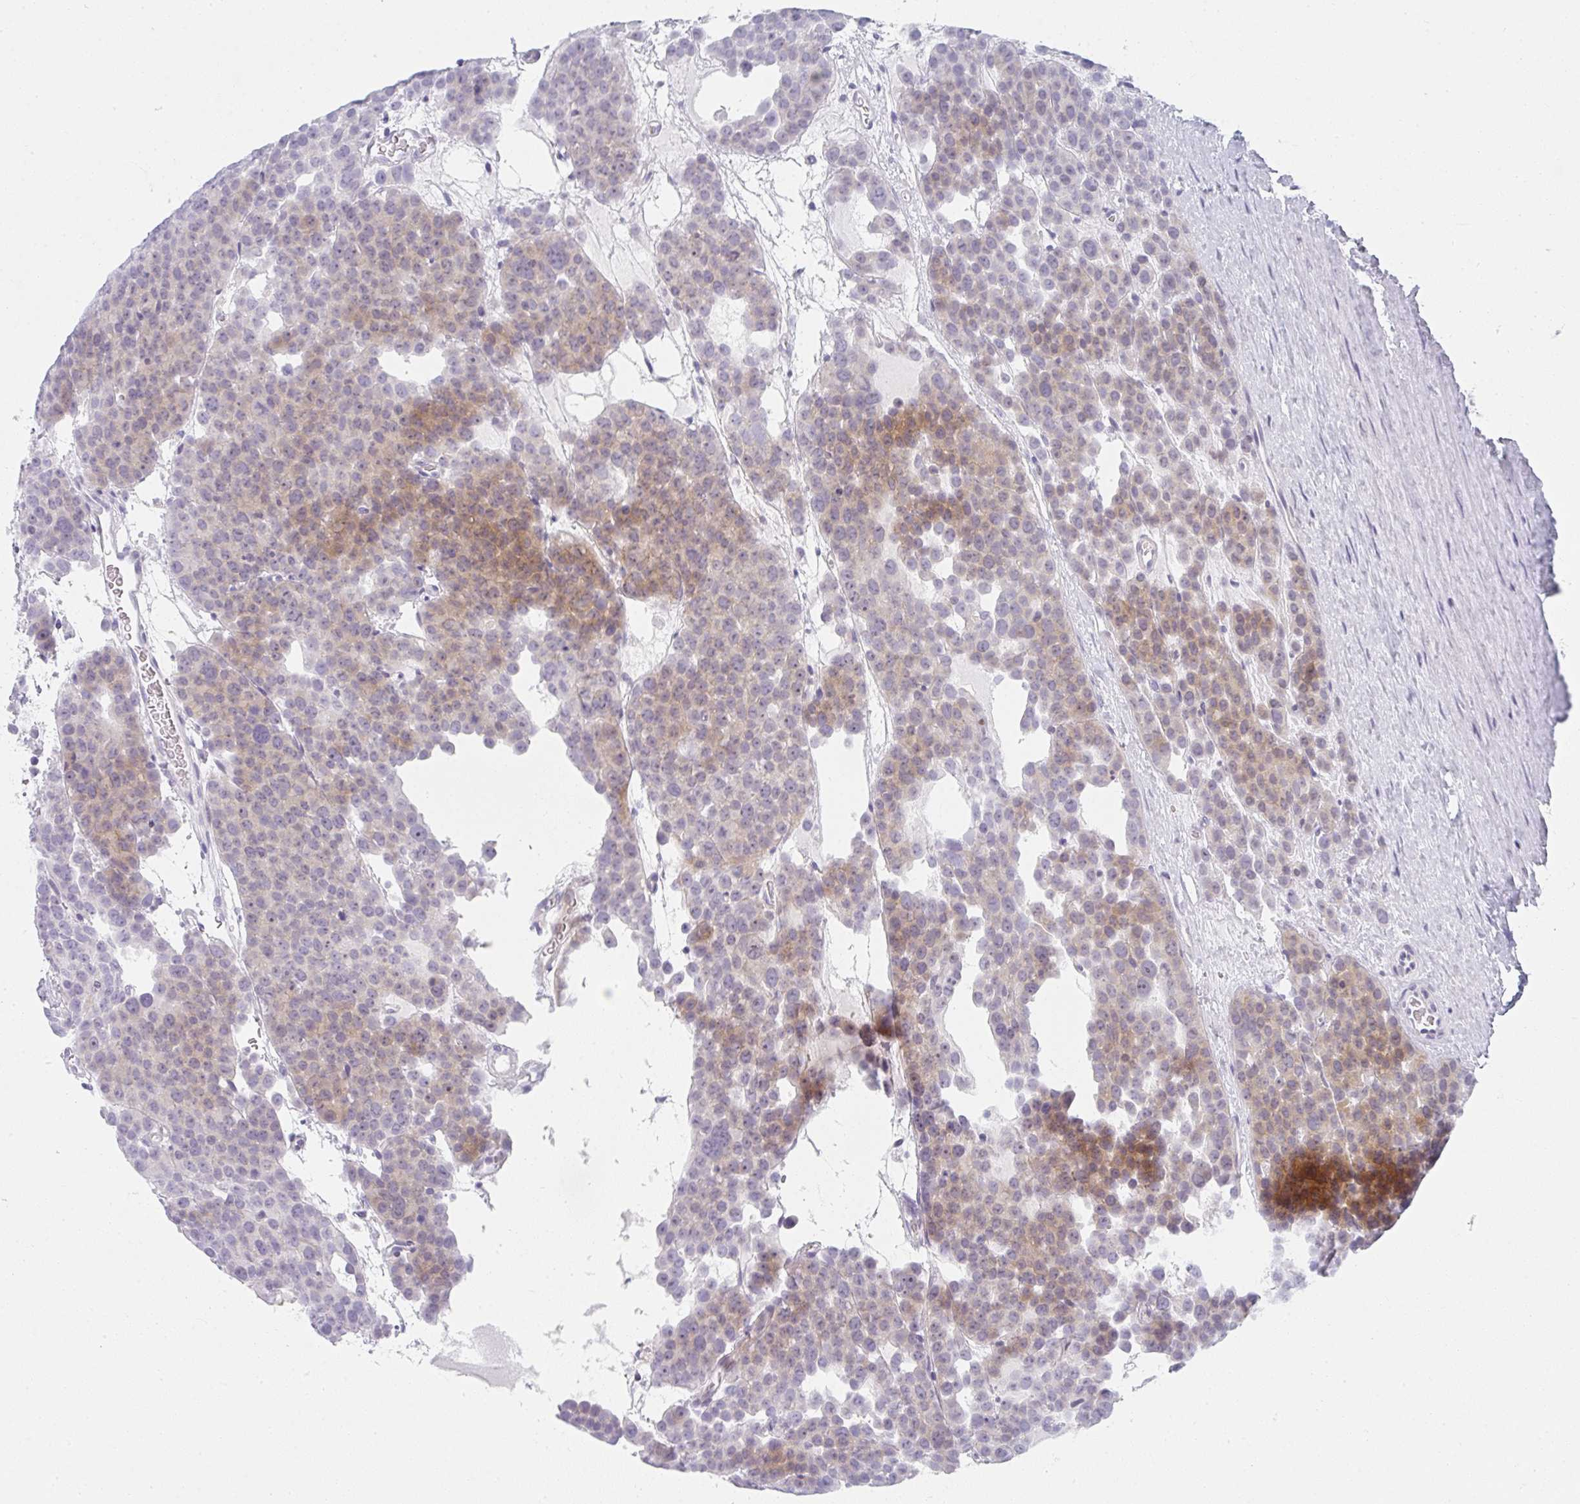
{"staining": {"intensity": "moderate", "quantity": "25%-75%", "location": "cytoplasmic/membranous"}, "tissue": "testis cancer", "cell_type": "Tumor cells", "image_type": "cancer", "snomed": [{"axis": "morphology", "description": "Seminoma, NOS"}, {"axis": "topography", "description": "Testis"}], "caption": "Protein analysis of testis cancer (seminoma) tissue reveals moderate cytoplasmic/membranous staining in about 25%-75% of tumor cells.", "gene": "NEU2", "patient": {"sex": "male", "age": 71}}